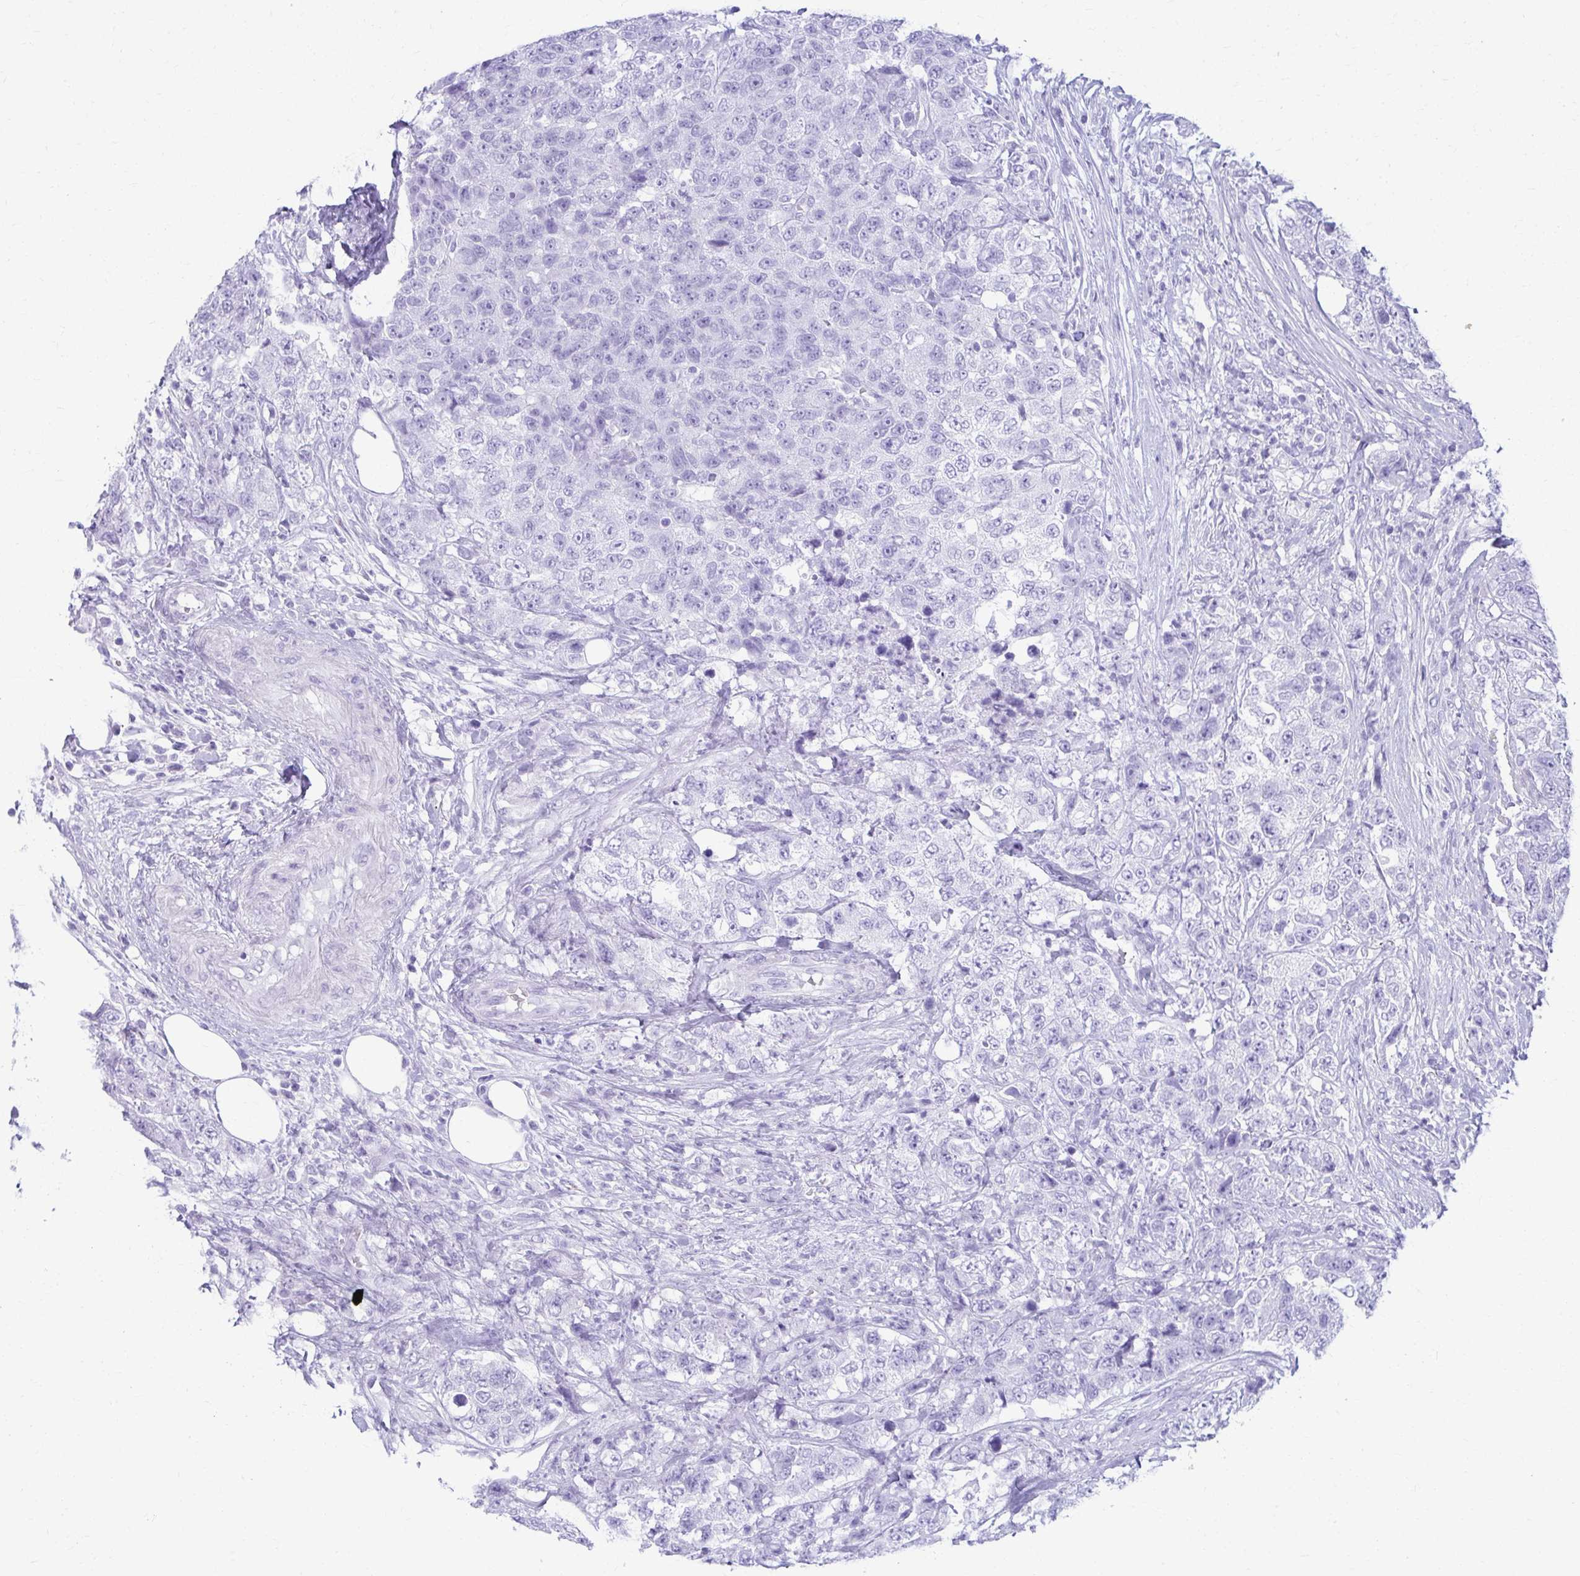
{"staining": {"intensity": "negative", "quantity": "none", "location": "none"}, "tissue": "urothelial cancer", "cell_type": "Tumor cells", "image_type": "cancer", "snomed": [{"axis": "morphology", "description": "Urothelial carcinoma, High grade"}, {"axis": "topography", "description": "Urinary bladder"}], "caption": "There is no significant expression in tumor cells of high-grade urothelial carcinoma.", "gene": "ATP4B", "patient": {"sex": "female", "age": 78}}